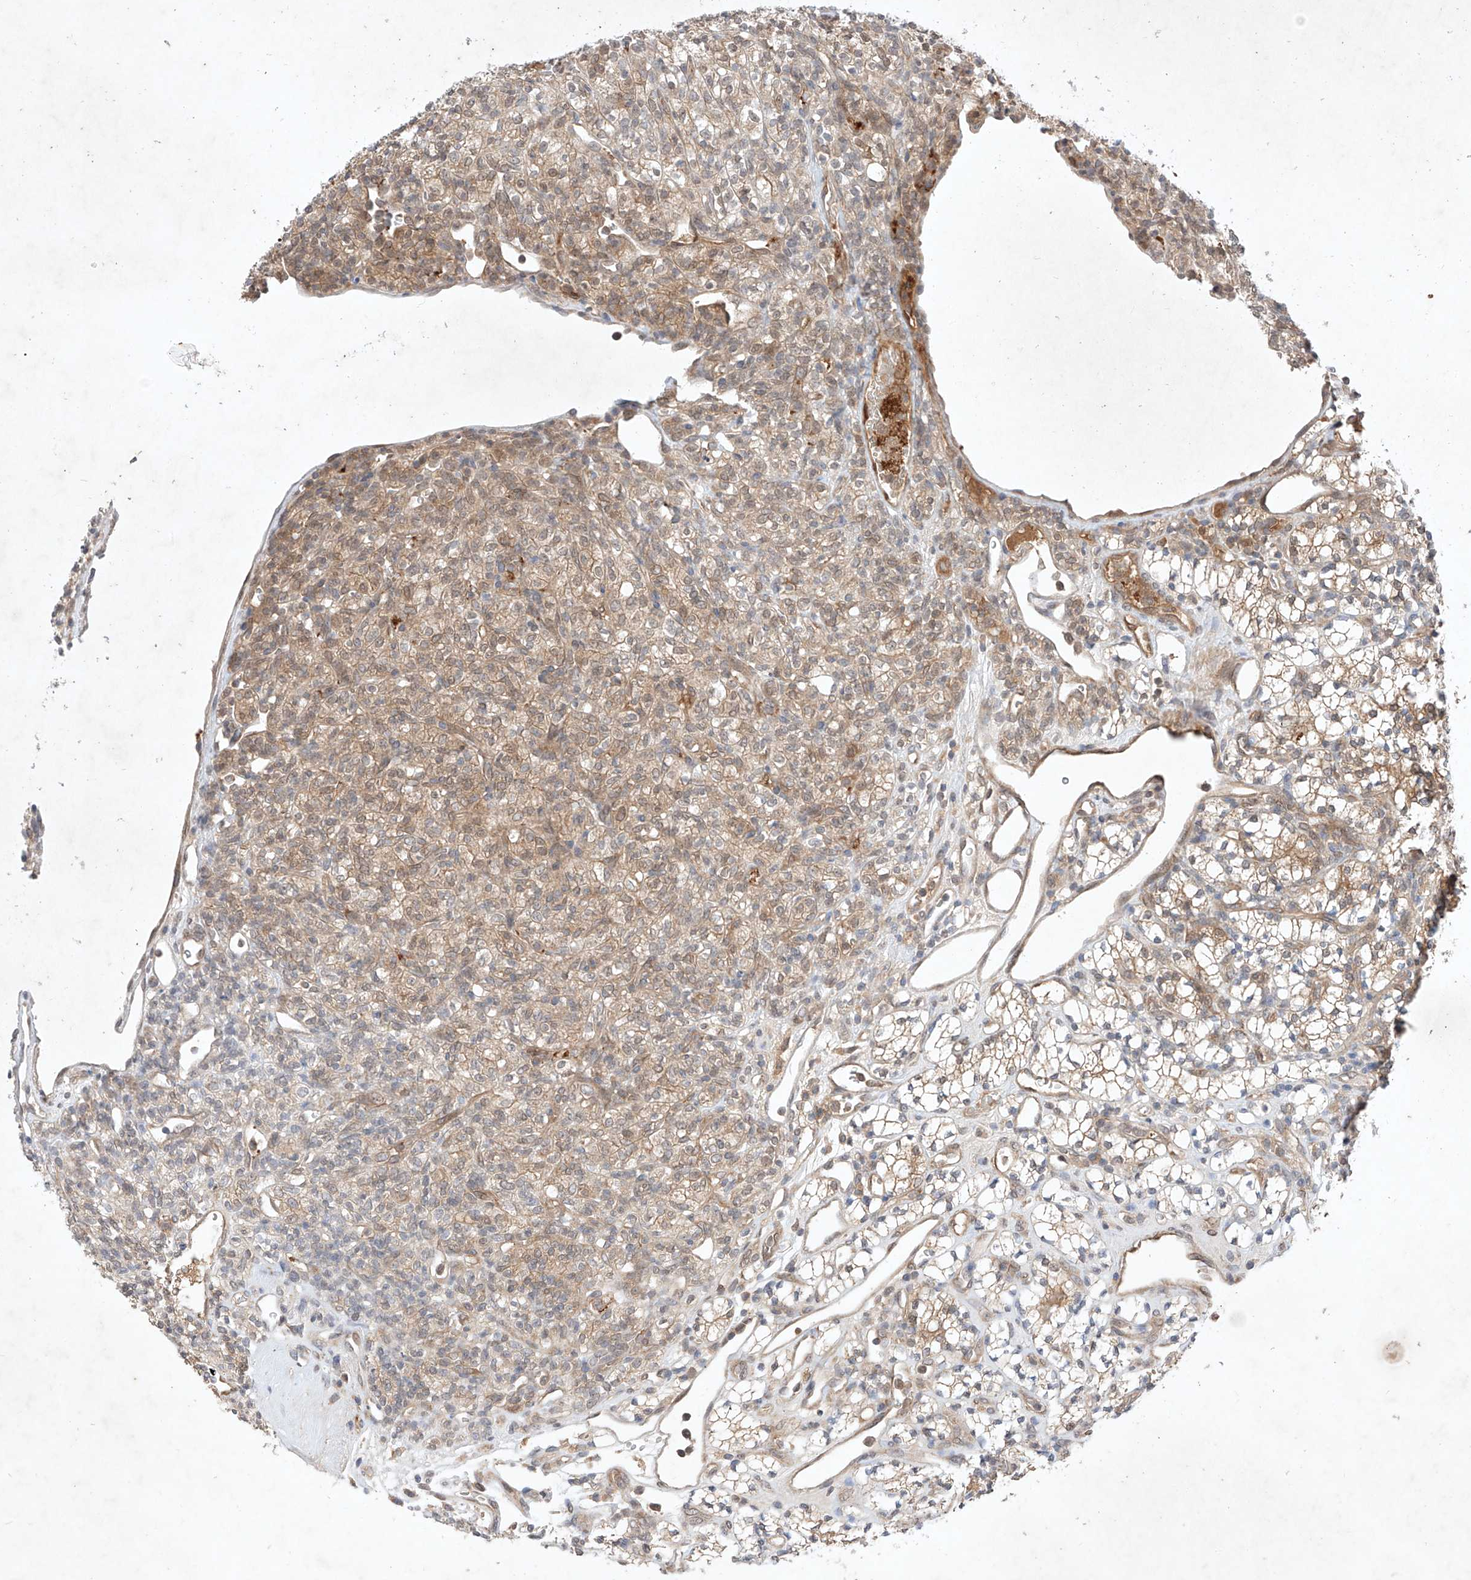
{"staining": {"intensity": "weak", "quantity": "25%-75%", "location": "cytoplasmic/membranous"}, "tissue": "renal cancer", "cell_type": "Tumor cells", "image_type": "cancer", "snomed": [{"axis": "morphology", "description": "Adenocarcinoma, NOS"}, {"axis": "topography", "description": "Kidney"}], "caption": "High-power microscopy captured an immunohistochemistry (IHC) image of adenocarcinoma (renal), revealing weak cytoplasmic/membranous staining in approximately 25%-75% of tumor cells.", "gene": "ZNF124", "patient": {"sex": "male", "age": 77}}